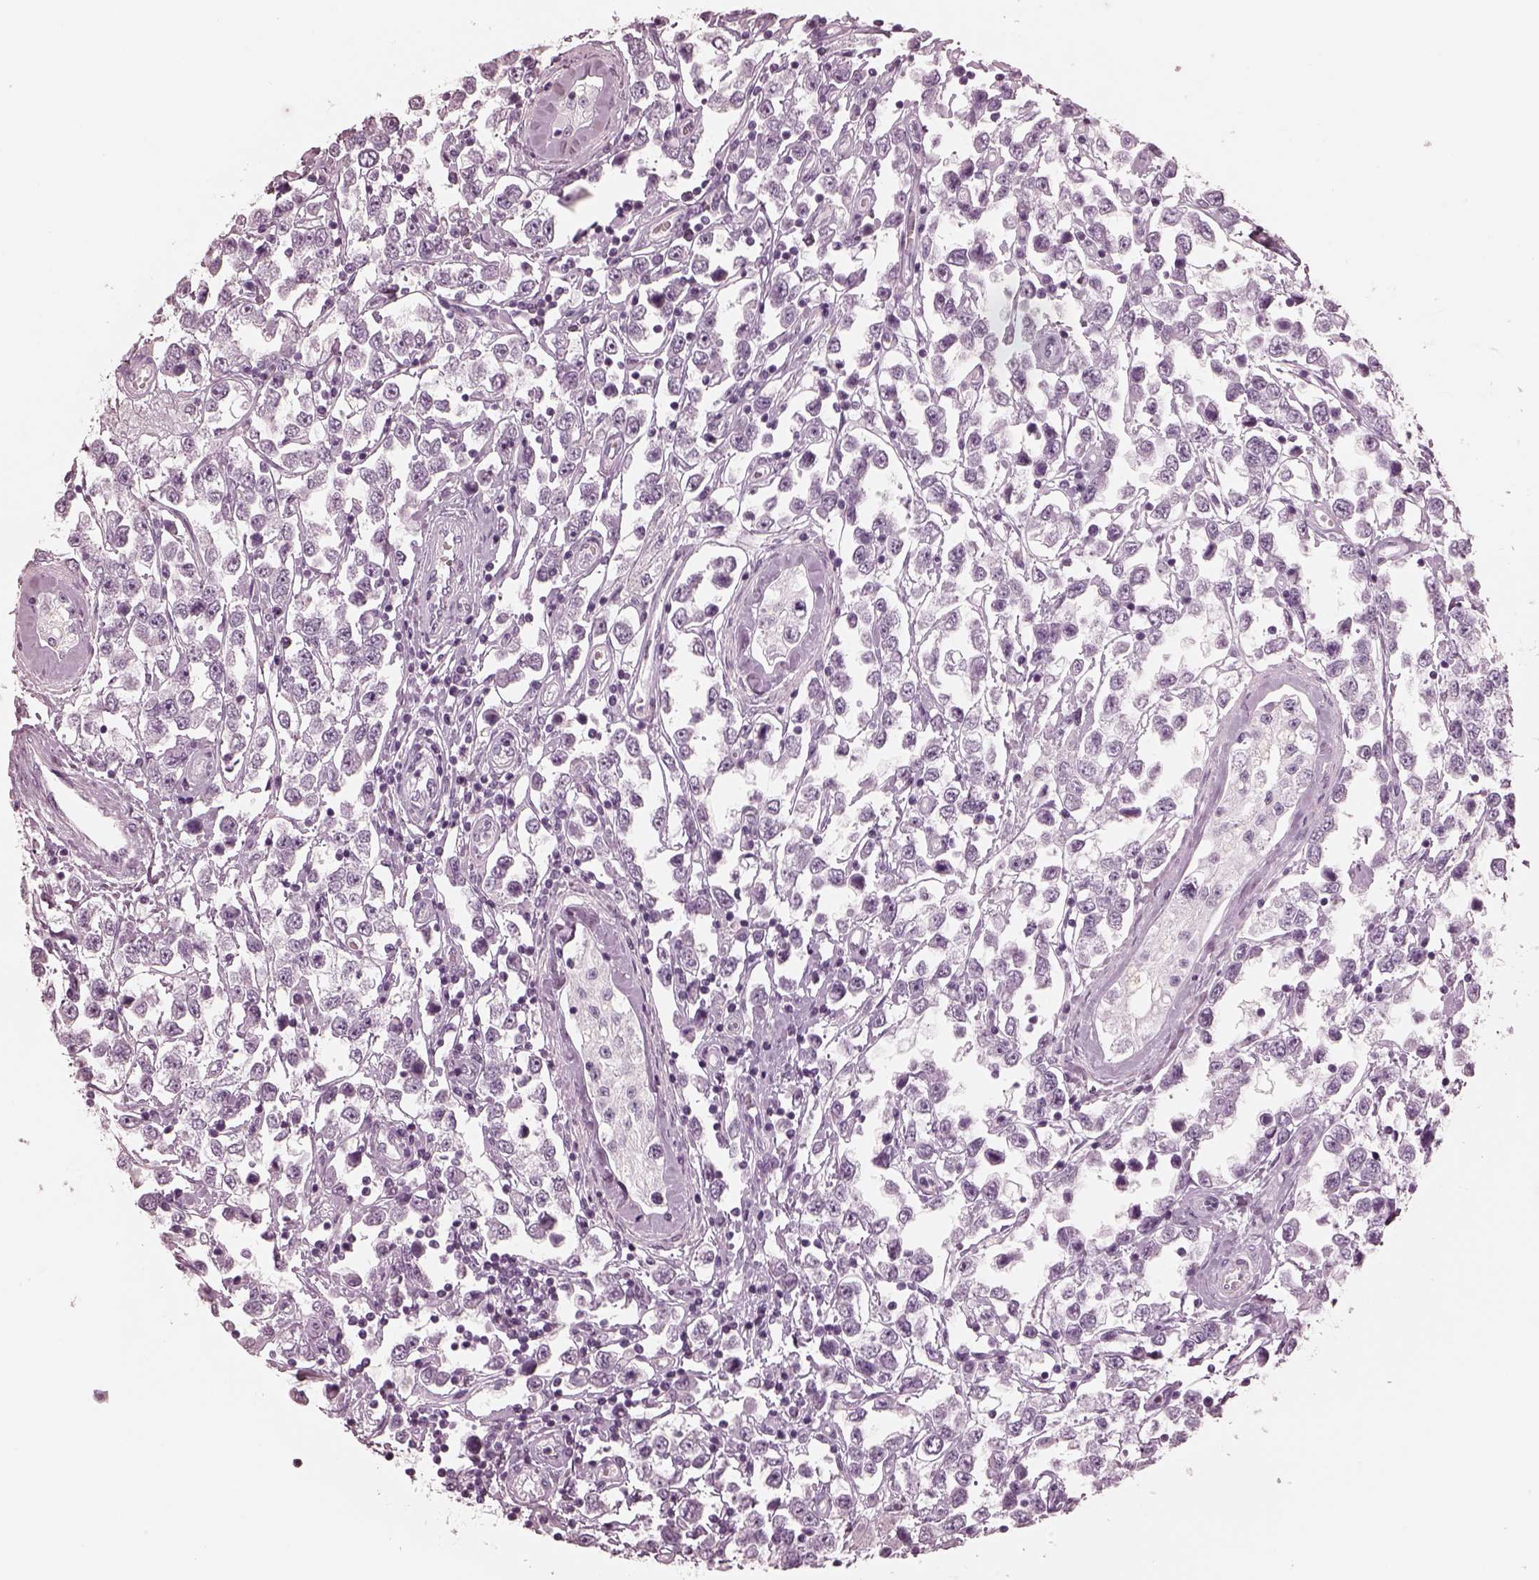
{"staining": {"intensity": "negative", "quantity": "none", "location": "none"}, "tissue": "testis cancer", "cell_type": "Tumor cells", "image_type": "cancer", "snomed": [{"axis": "morphology", "description": "Seminoma, NOS"}, {"axis": "topography", "description": "Testis"}], "caption": "IHC of testis seminoma displays no positivity in tumor cells.", "gene": "CSH1", "patient": {"sex": "male", "age": 34}}